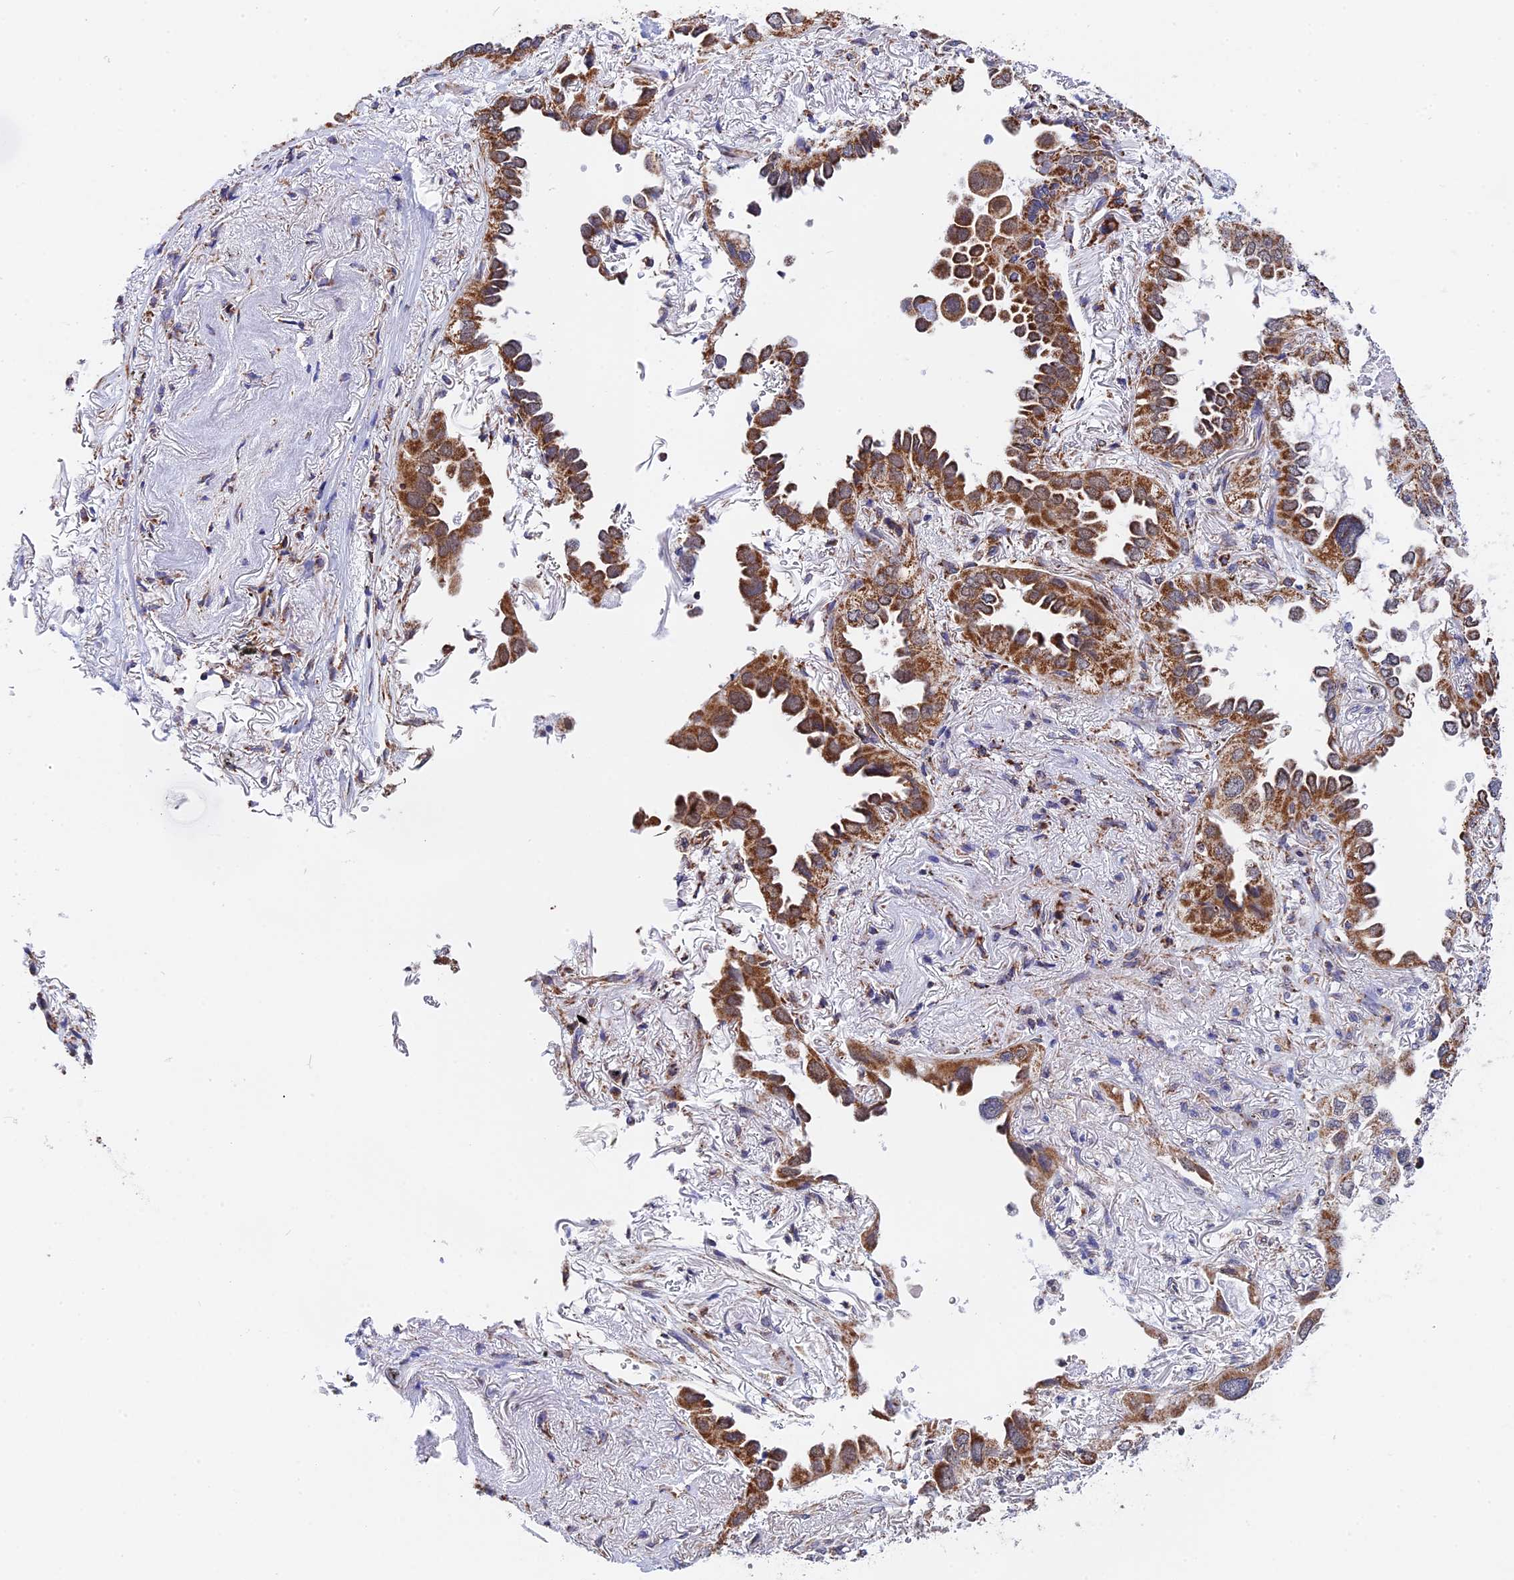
{"staining": {"intensity": "strong", "quantity": ">75%", "location": "cytoplasmic/membranous"}, "tissue": "lung cancer", "cell_type": "Tumor cells", "image_type": "cancer", "snomed": [{"axis": "morphology", "description": "Adenocarcinoma, NOS"}, {"axis": "topography", "description": "Lung"}], "caption": "IHC (DAB (3,3'-diaminobenzidine)) staining of lung cancer exhibits strong cytoplasmic/membranous protein expression in approximately >75% of tumor cells.", "gene": "CDC16", "patient": {"sex": "female", "age": 76}}